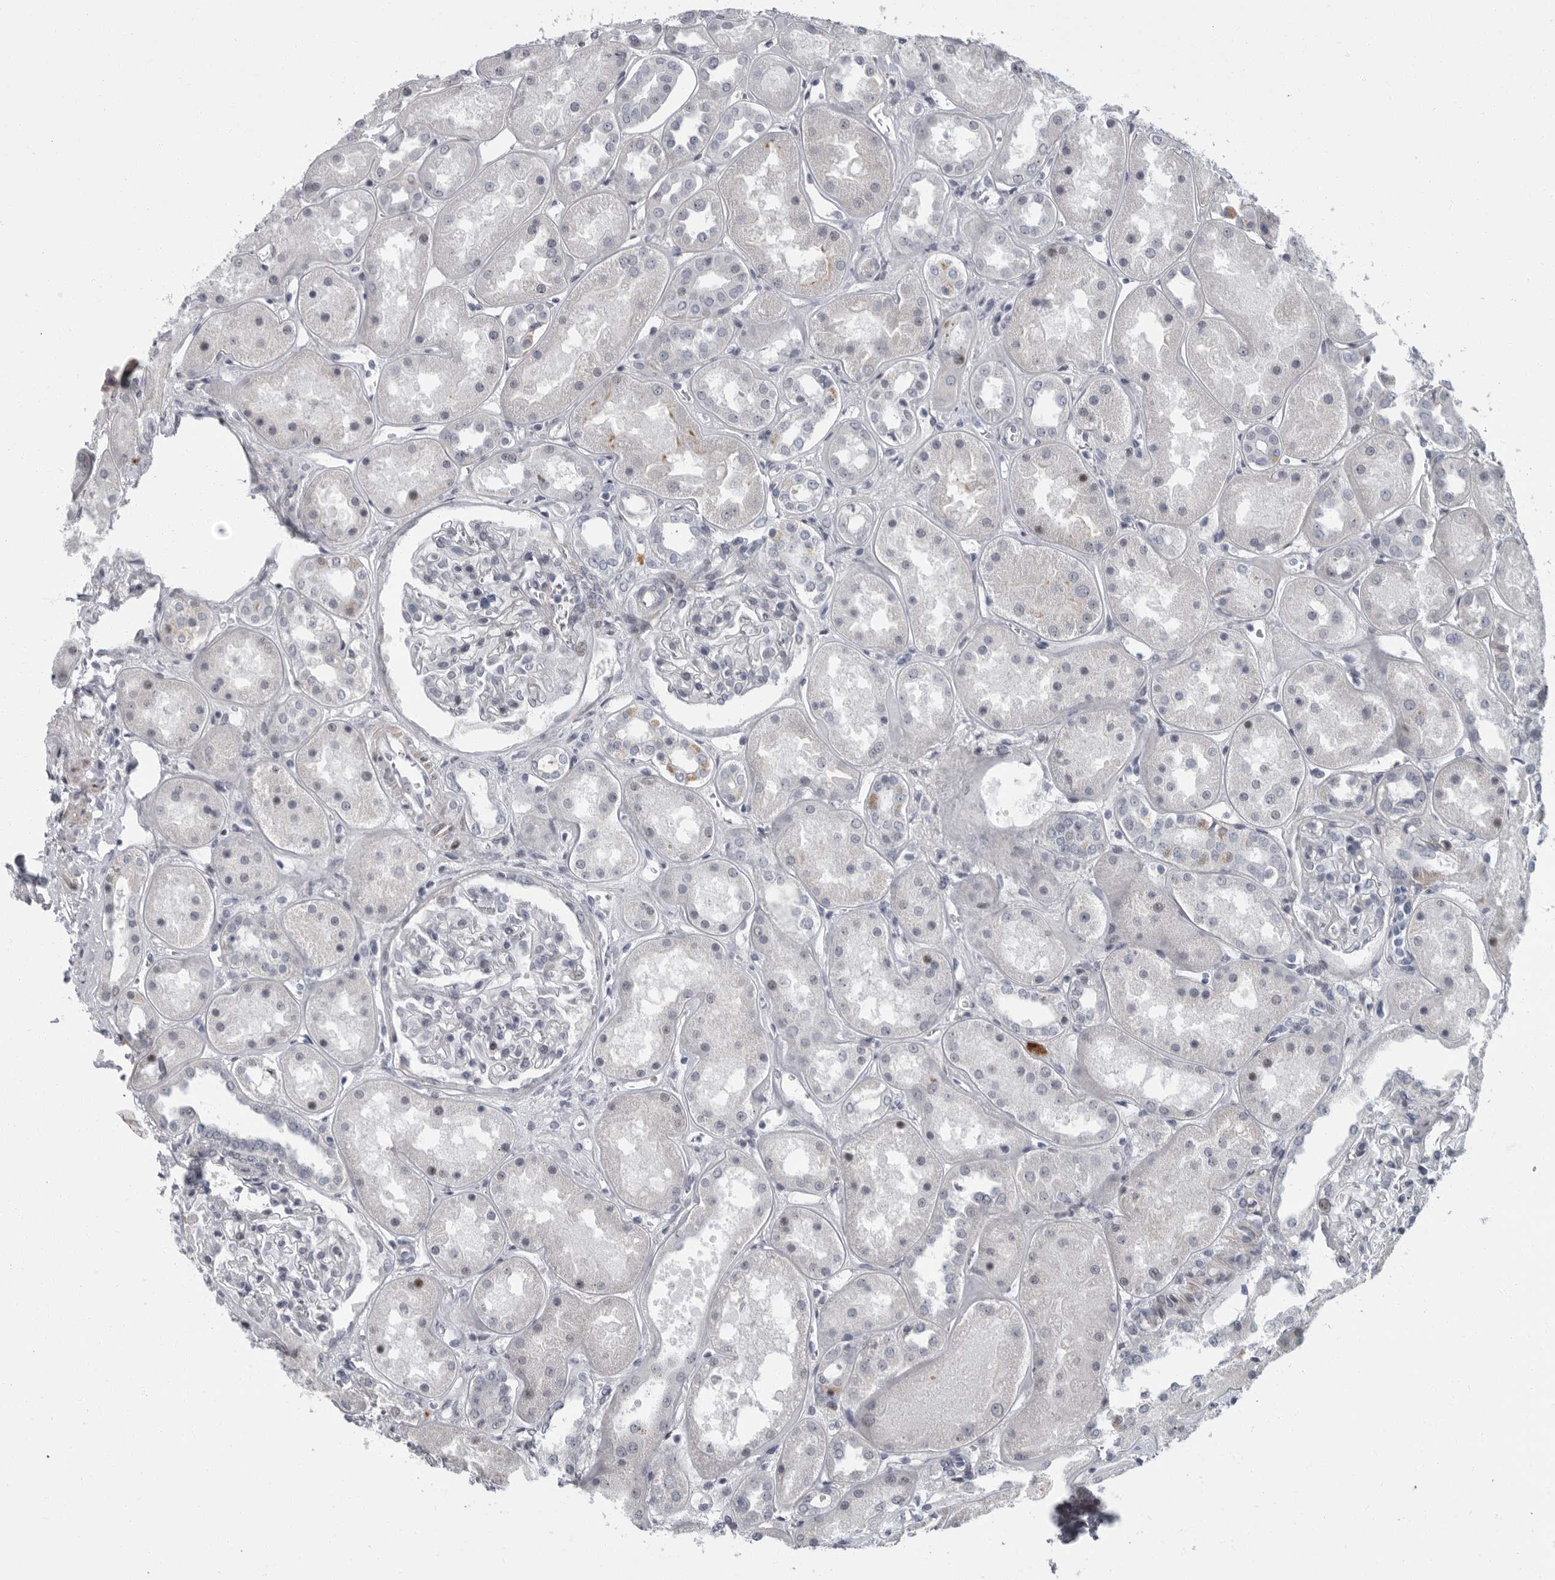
{"staining": {"intensity": "negative", "quantity": "none", "location": "none"}, "tissue": "kidney", "cell_type": "Cells in glomeruli", "image_type": "normal", "snomed": [{"axis": "morphology", "description": "Normal tissue, NOS"}, {"axis": "topography", "description": "Kidney"}], "caption": "Immunohistochemical staining of benign kidney displays no significant positivity in cells in glomeruli. (Brightfield microscopy of DAB IHC at high magnification).", "gene": "SLC25A39", "patient": {"sex": "male", "age": 70}}